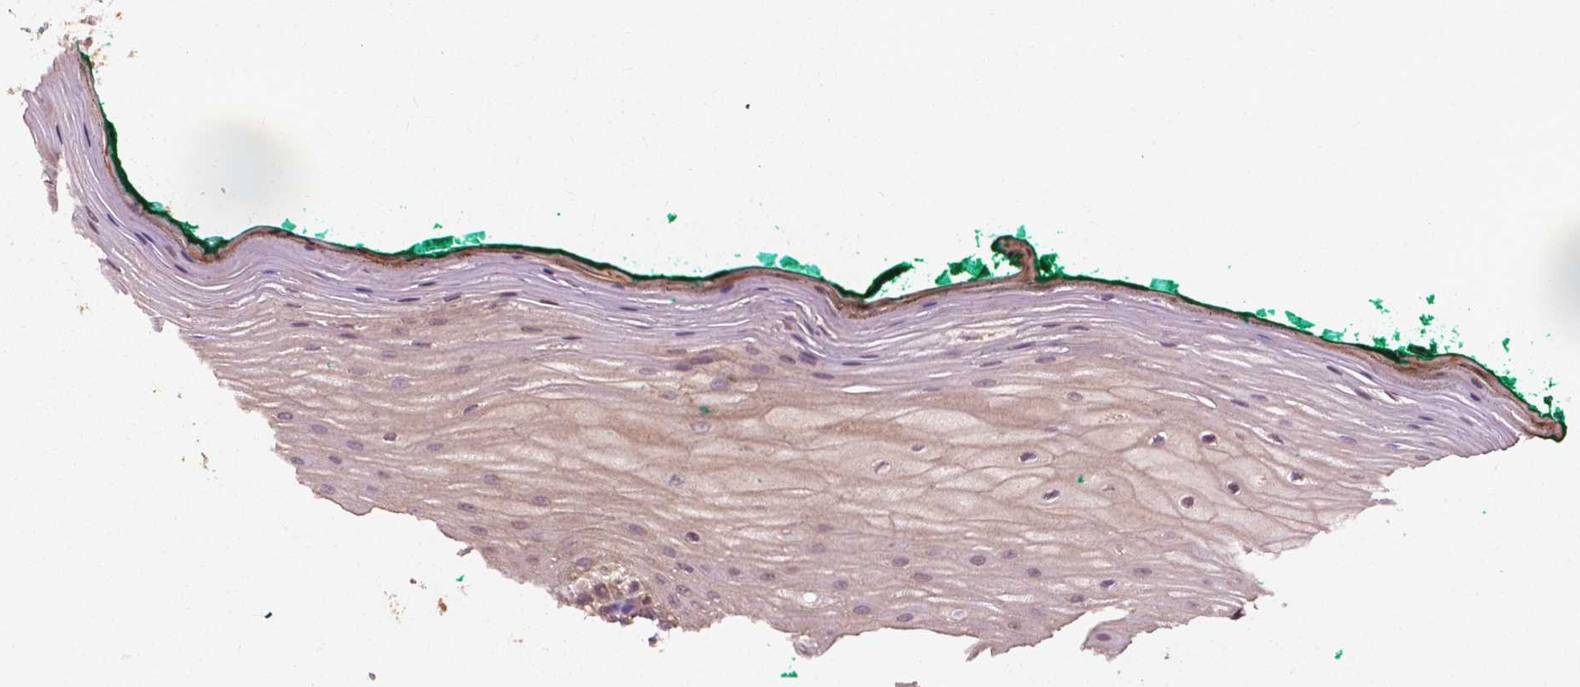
{"staining": {"intensity": "weak", "quantity": "<25%", "location": "cytoplasmic/membranous"}, "tissue": "oral mucosa", "cell_type": "Squamous epithelial cells", "image_type": "normal", "snomed": [{"axis": "morphology", "description": "Normal tissue, NOS"}, {"axis": "topography", "description": "Oral tissue"}], "caption": "This is an immunohistochemistry (IHC) histopathology image of normal oral mucosa. There is no expression in squamous epithelial cells.", "gene": "CDC42BPA", "patient": {"sex": "female", "age": 83}}